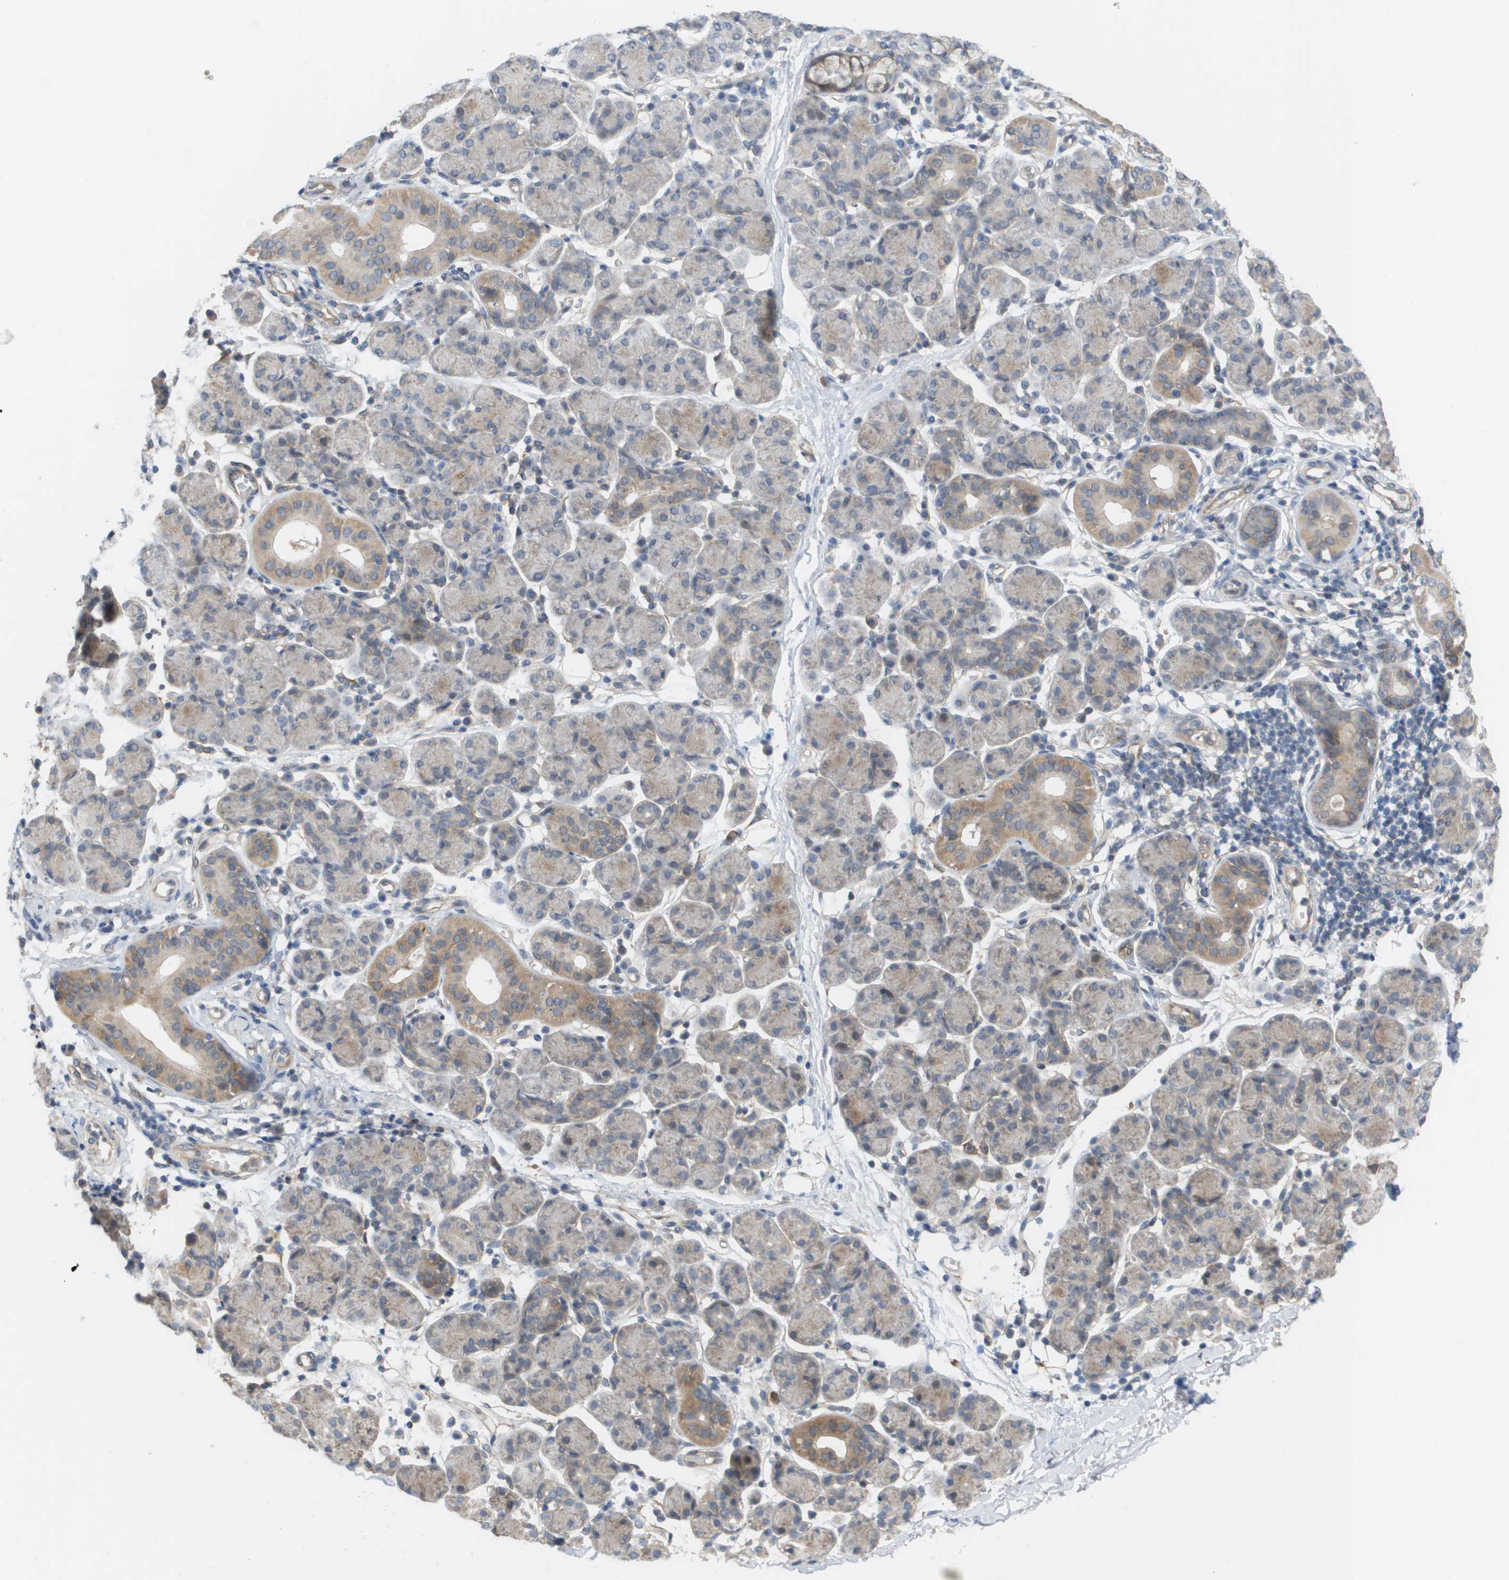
{"staining": {"intensity": "weak", "quantity": "25%-75%", "location": "cytoplasmic/membranous"}, "tissue": "salivary gland", "cell_type": "Glandular cells", "image_type": "normal", "snomed": [{"axis": "morphology", "description": "Normal tissue, NOS"}, {"axis": "morphology", "description": "Inflammation, NOS"}, {"axis": "topography", "description": "Lymph node"}, {"axis": "topography", "description": "Salivary gland"}], "caption": "IHC staining of unremarkable salivary gland, which reveals low levels of weak cytoplasmic/membranous expression in about 25%-75% of glandular cells indicating weak cytoplasmic/membranous protein expression. The staining was performed using DAB (3,3'-diaminobenzidine) (brown) for protein detection and nuclei were counterstained in hematoxylin (blue).", "gene": "MTARC2", "patient": {"sex": "male", "age": 3}}